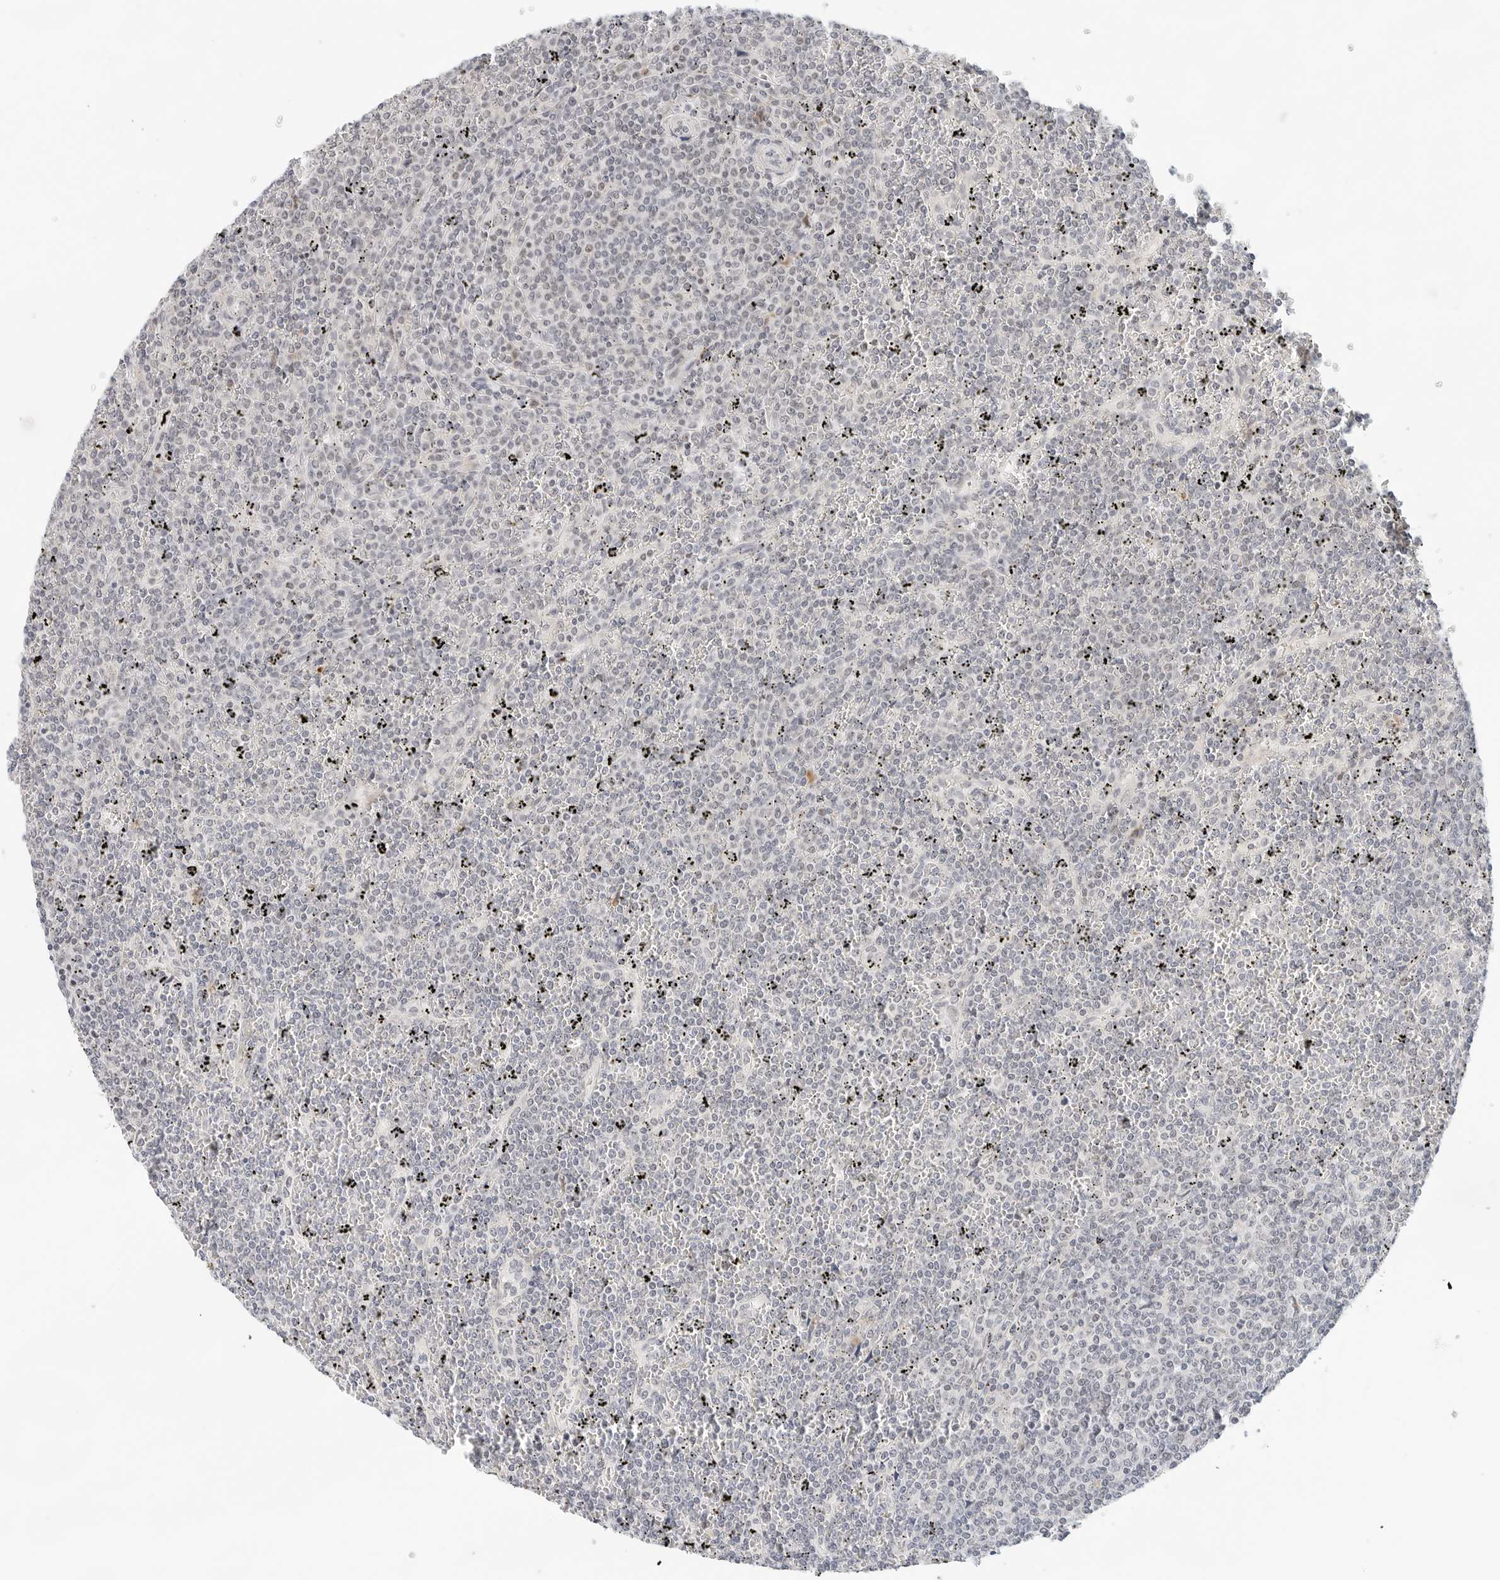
{"staining": {"intensity": "negative", "quantity": "none", "location": "none"}, "tissue": "lymphoma", "cell_type": "Tumor cells", "image_type": "cancer", "snomed": [{"axis": "morphology", "description": "Malignant lymphoma, non-Hodgkin's type, Low grade"}, {"axis": "topography", "description": "Spleen"}], "caption": "Tumor cells show no significant expression in lymphoma.", "gene": "PARP10", "patient": {"sex": "female", "age": 19}}